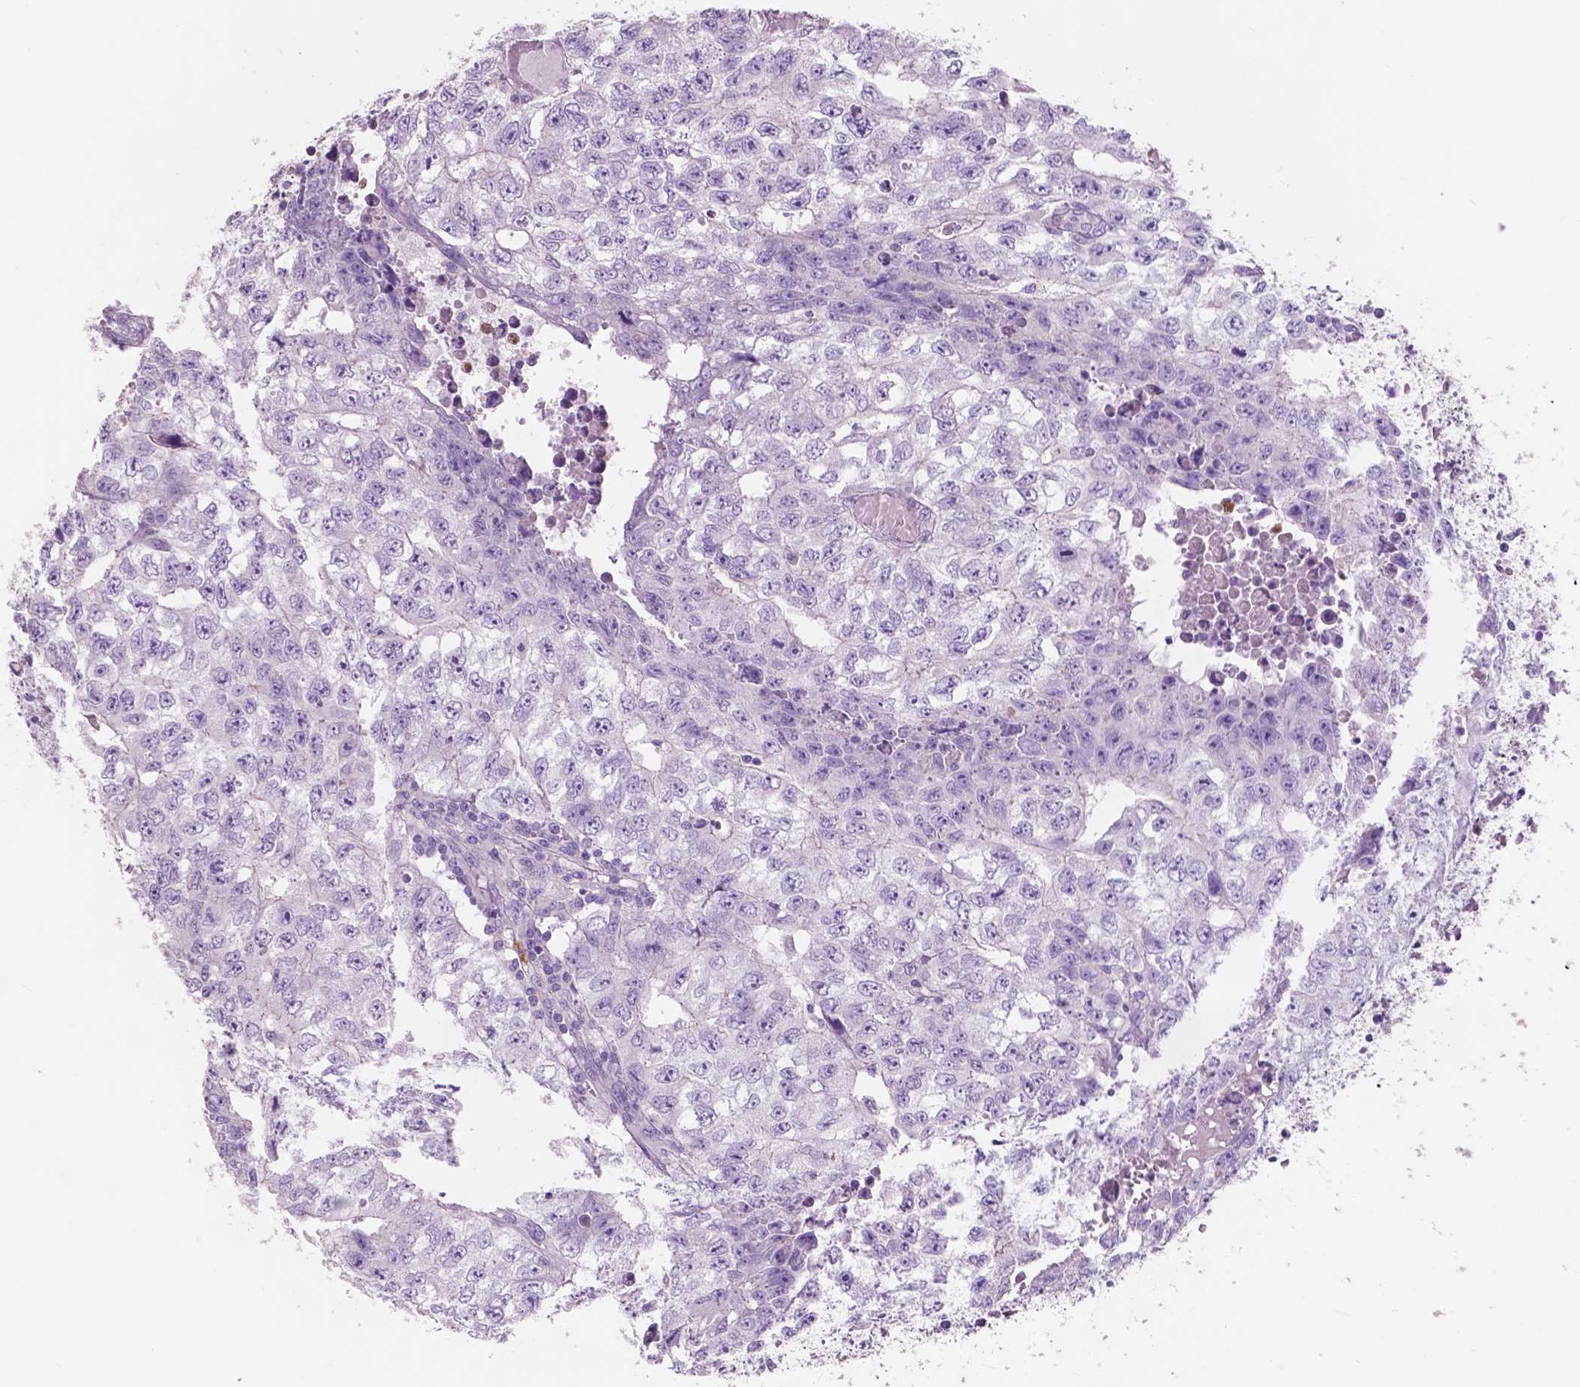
{"staining": {"intensity": "negative", "quantity": "none", "location": "none"}, "tissue": "testis cancer", "cell_type": "Tumor cells", "image_type": "cancer", "snomed": [{"axis": "morphology", "description": "Carcinoma, Embryonal, NOS"}, {"axis": "morphology", "description": "Teratoma, malignant, NOS"}, {"axis": "topography", "description": "Testis"}], "caption": "Immunohistochemistry (IHC) photomicrograph of neoplastic tissue: testis cancer (embryonal carcinoma) stained with DAB displays no significant protein positivity in tumor cells.", "gene": "CUZD1", "patient": {"sex": "male", "age": 24}}